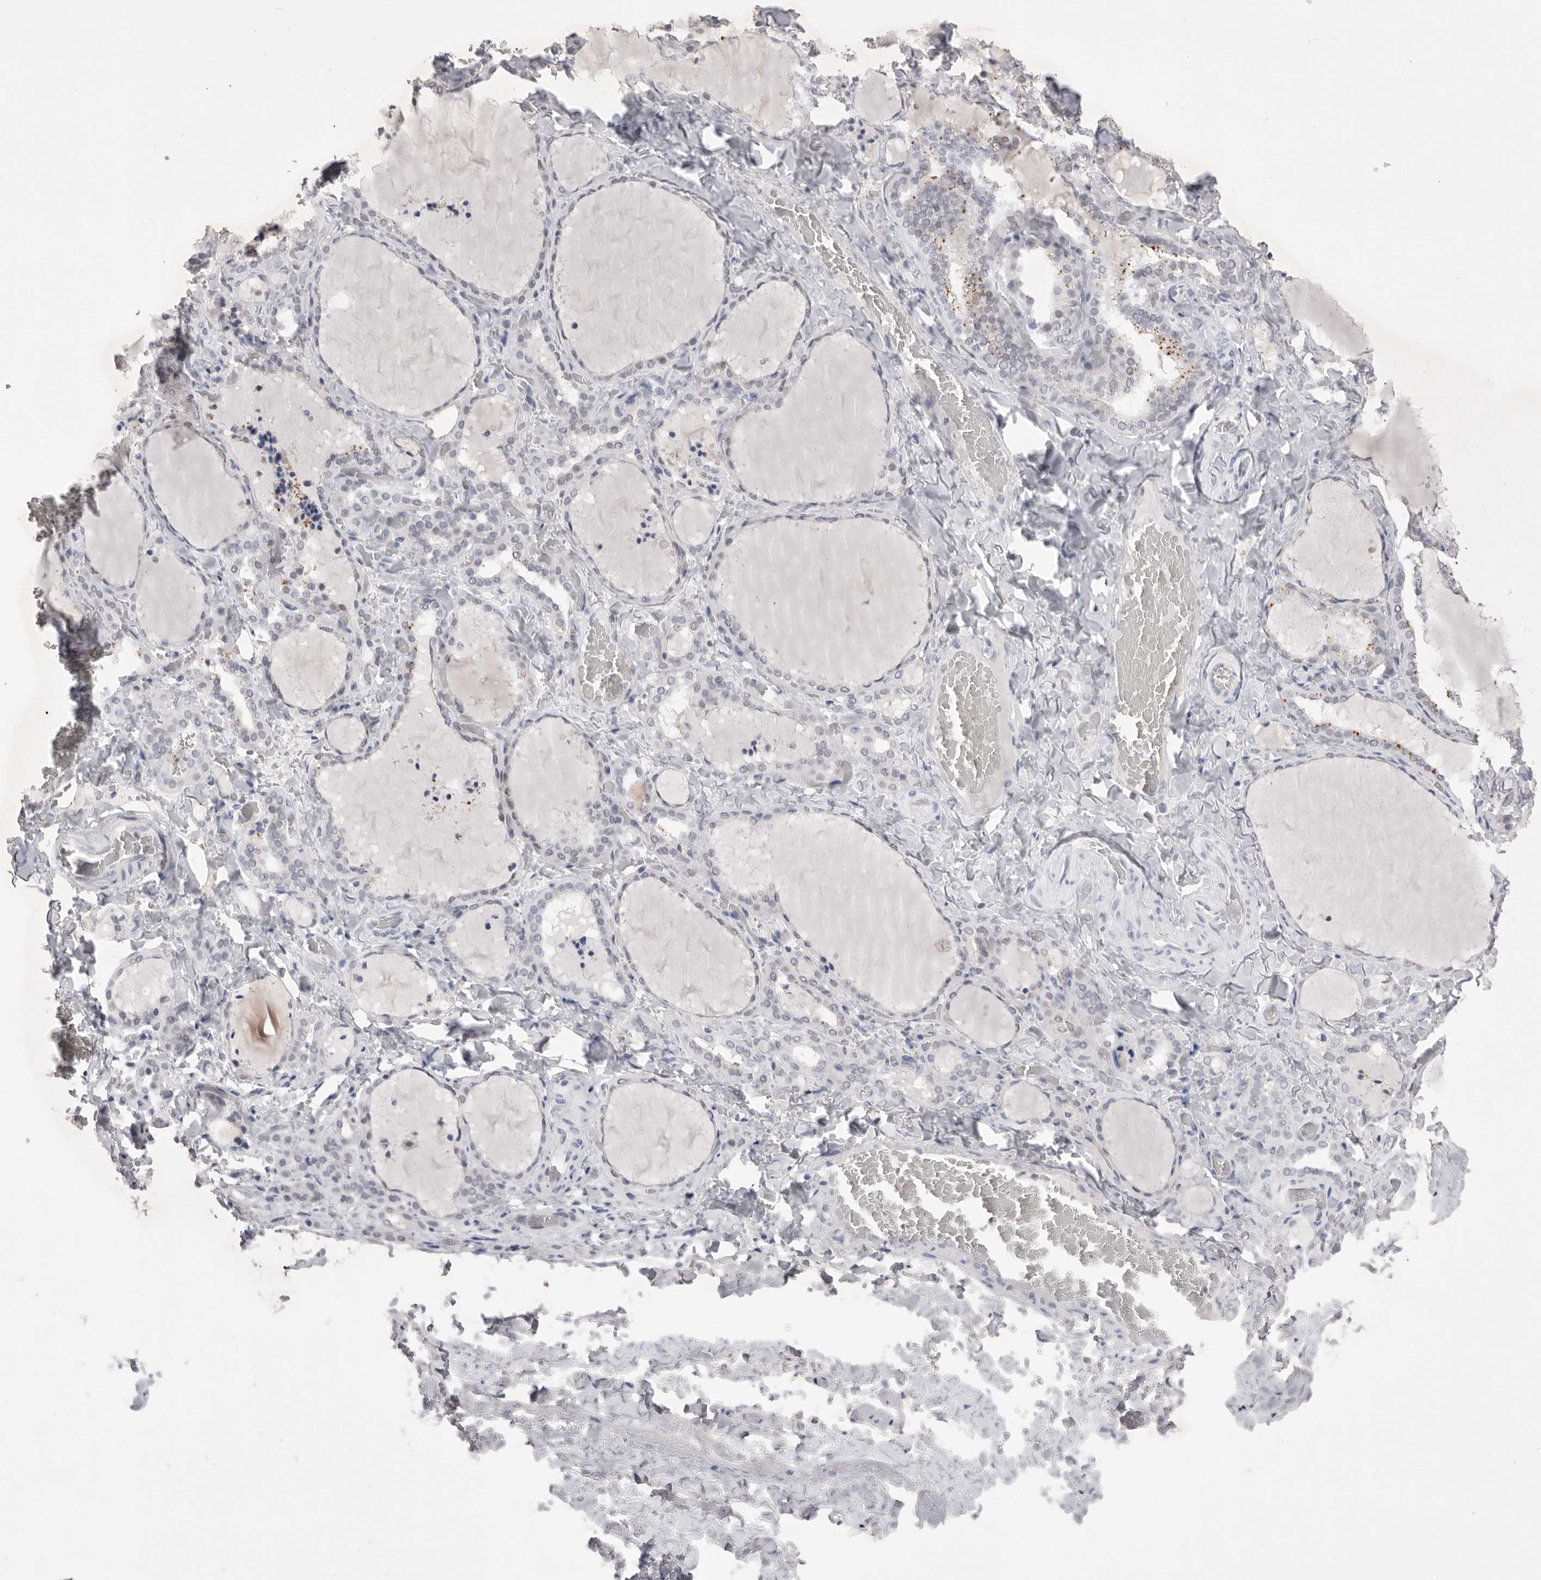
{"staining": {"intensity": "moderate", "quantity": "<25%", "location": "cytoplasmic/membranous"}, "tissue": "thyroid gland", "cell_type": "Glandular cells", "image_type": "normal", "snomed": [{"axis": "morphology", "description": "Normal tissue, NOS"}, {"axis": "topography", "description": "Thyroid gland"}], "caption": "Glandular cells show low levels of moderate cytoplasmic/membranous positivity in approximately <25% of cells in unremarkable human thyroid gland. The staining is performed using DAB (3,3'-diaminobenzidine) brown chromogen to label protein expression. The nuclei are counter-stained blue using hematoxylin.", "gene": "ZBTB7B", "patient": {"sex": "female", "age": 22}}